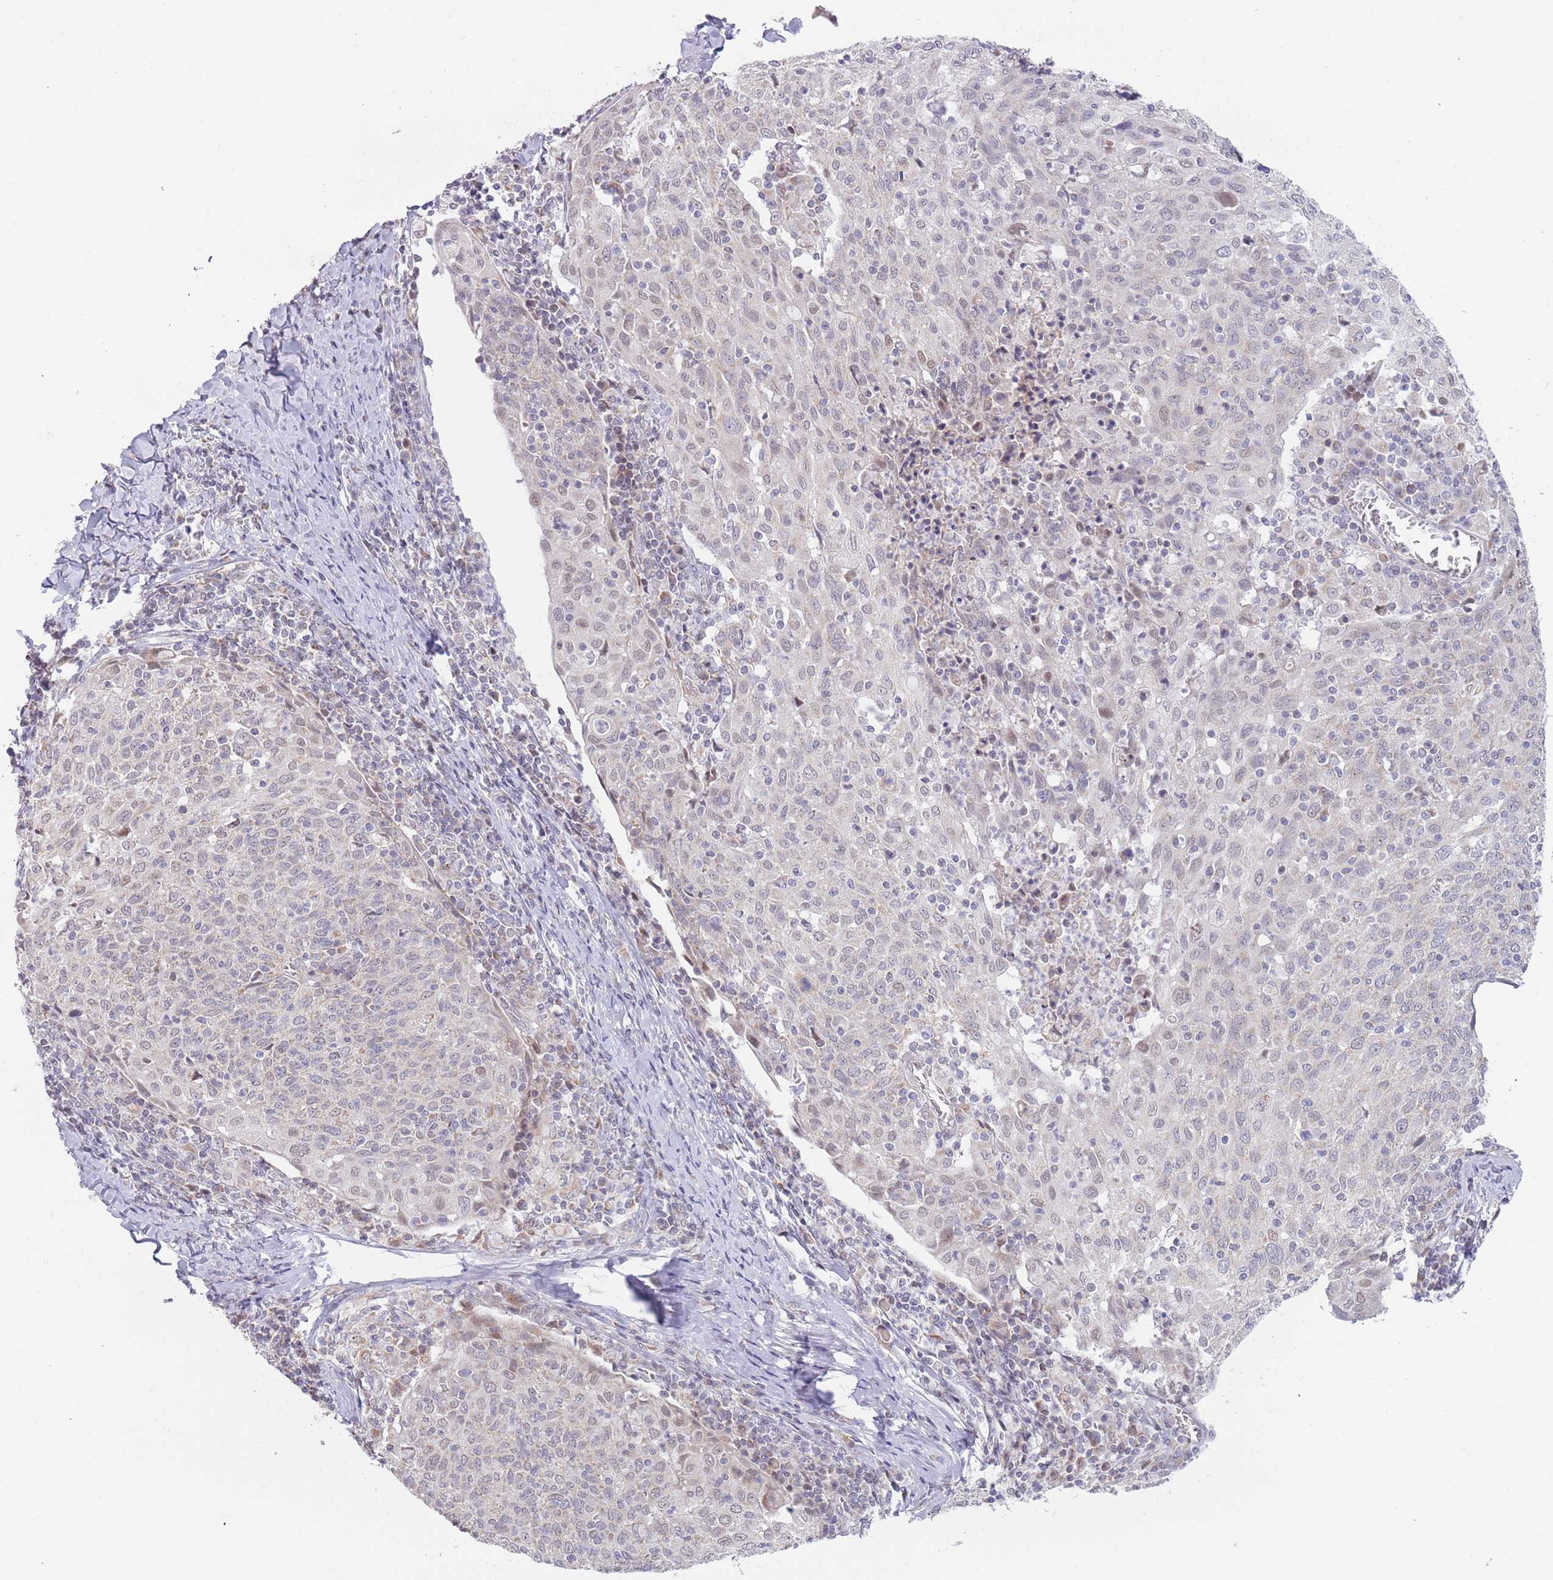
{"staining": {"intensity": "negative", "quantity": "none", "location": "none"}, "tissue": "cervical cancer", "cell_type": "Tumor cells", "image_type": "cancer", "snomed": [{"axis": "morphology", "description": "Squamous cell carcinoma, NOS"}, {"axis": "topography", "description": "Cervix"}], "caption": "Squamous cell carcinoma (cervical) was stained to show a protein in brown. There is no significant expression in tumor cells. (IHC, brightfield microscopy, high magnification).", "gene": "TIMM13", "patient": {"sex": "female", "age": 52}}